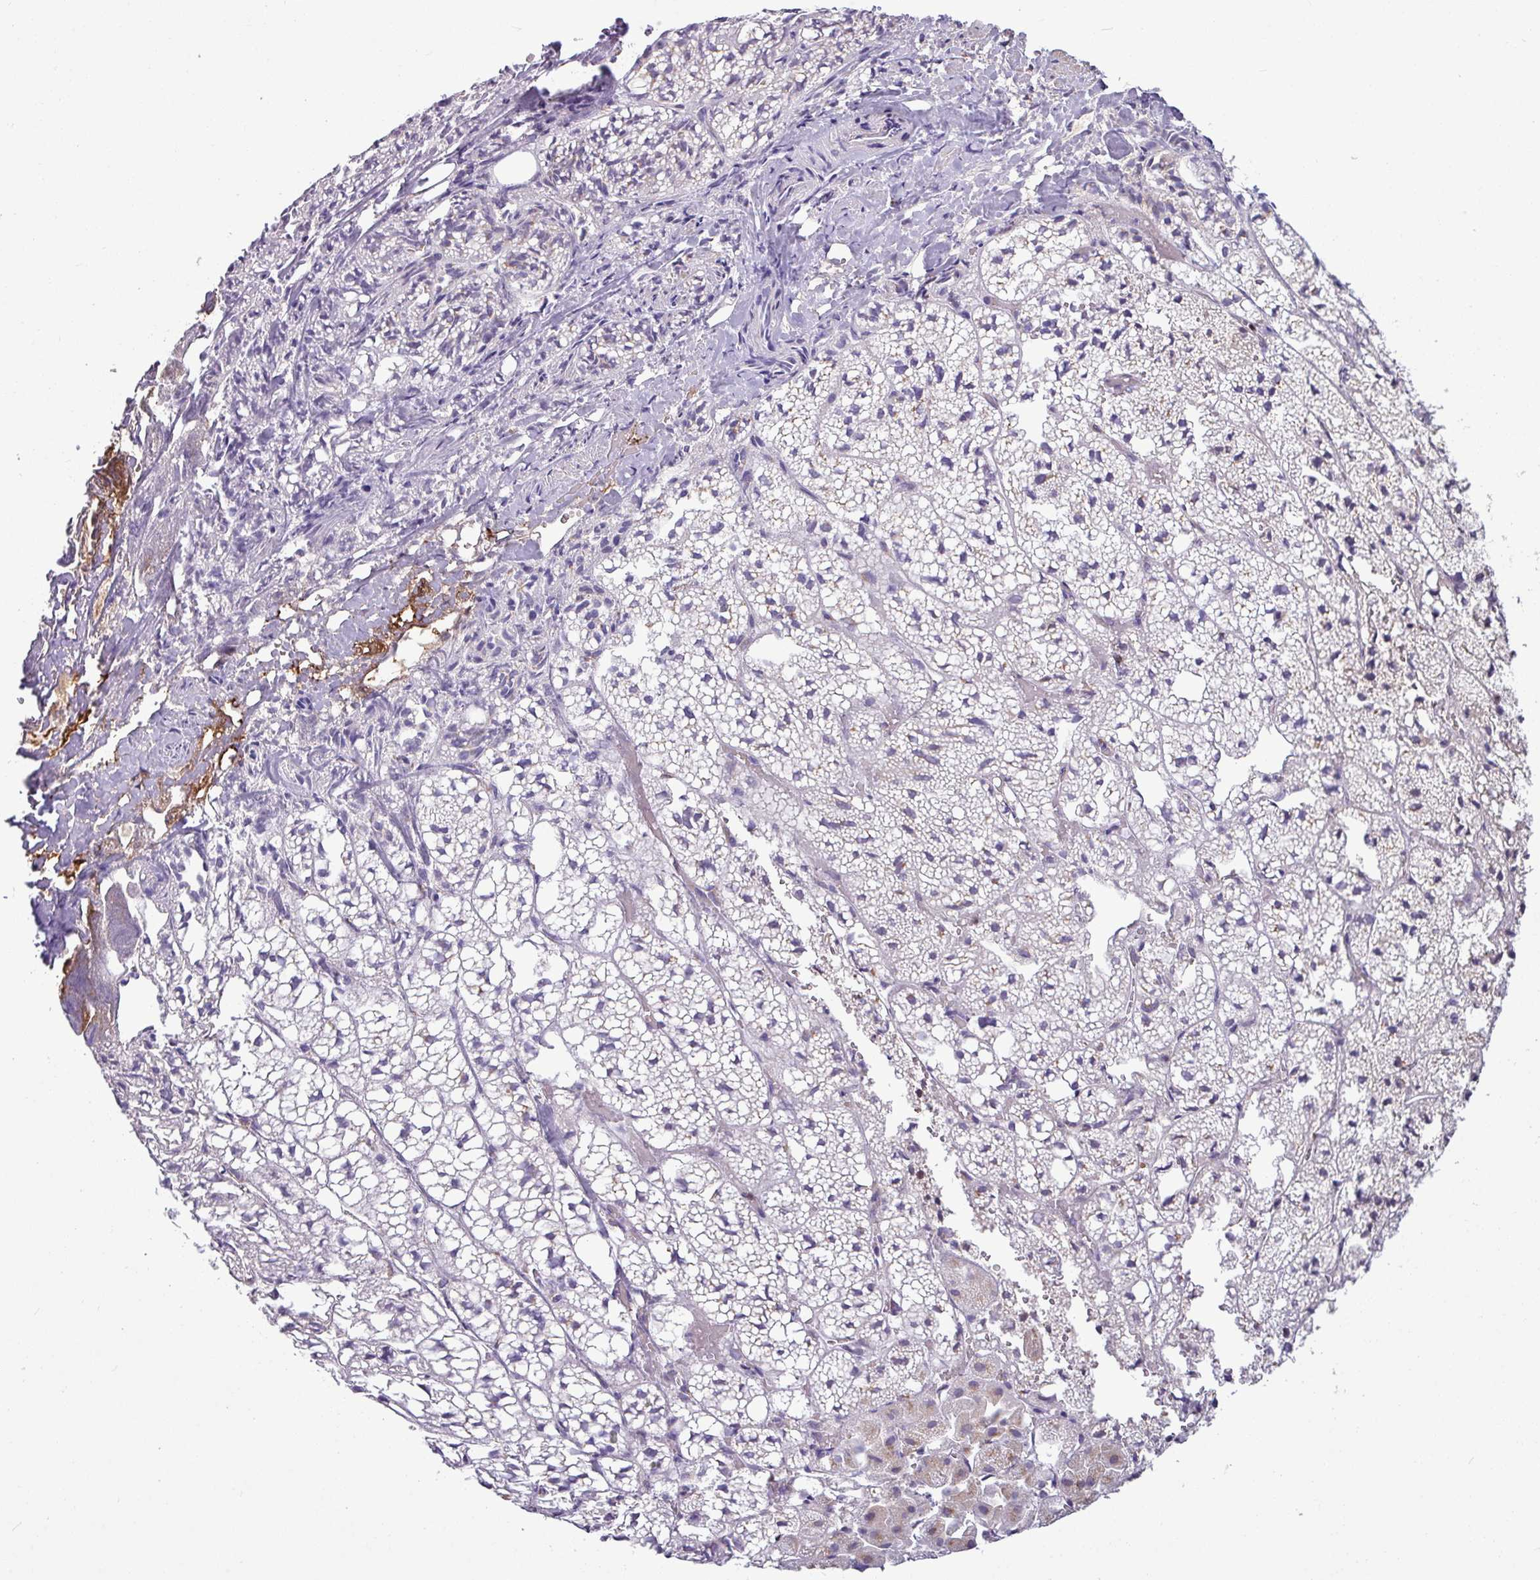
{"staining": {"intensity": "moderate", "quantity": "25%-75%", "location": "nuclear"}, "tissue": "adrenal gland", "cell_type": "Glandular cells", "image_type": "normal", "snomed": [{"axis": "morphology", "description": "Normal tissue, NOS"}, {"axis": "topography", "description": "Adrenal gland"}], "caption": "Brown immunohistochemical staining in normal human adrenal gland exhibits moderate nuclear expression in approximately 25%-75% of glandular cells. (DAB (3,3'-diaminobenzidine) = brown stain, brightfield microscopy at high magnification).", "gene": "TDG", "patient": {"sex": "male", "age": 53}}